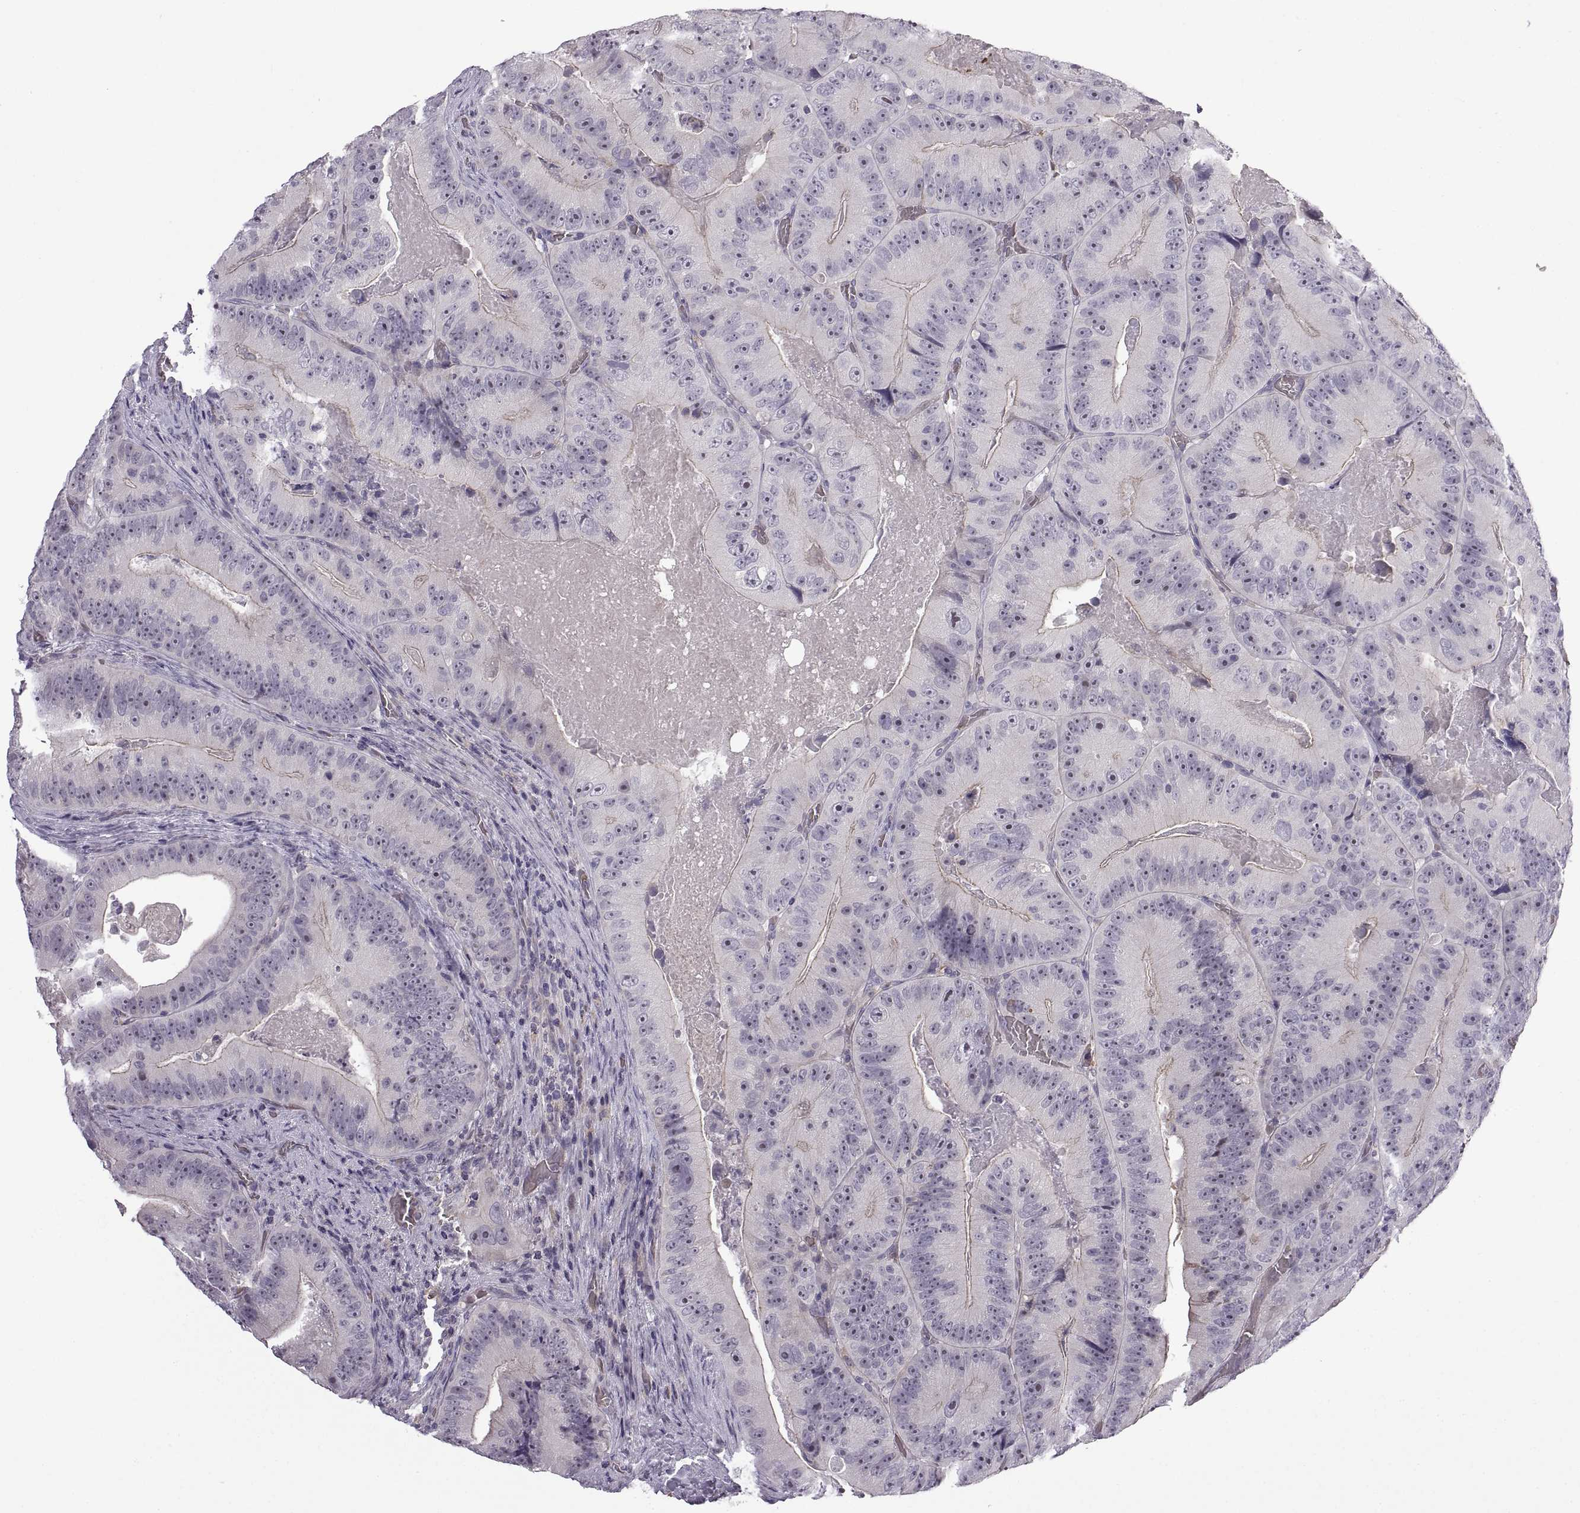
{"staining": {"intensity": "negative", "quantity": "none", "location": "none"}, "tissue": "colorectal cancer", "cell_type": "Tumor cells", "image_type": "cancer", "snomed": [{"axis": "morphology", "description": "Adenocarcinoma, NOS"}, {"axis": "topography", "description": "Colon"}], "caption": "Tumor cells show no significant protein expression in adenocarcinoma (colorectal). (DAB immunohistochemistry (IHC) with hematoxylin counter stain).", "gene": "MEIOC", "patient": {"sex": "female", "age": 86}}